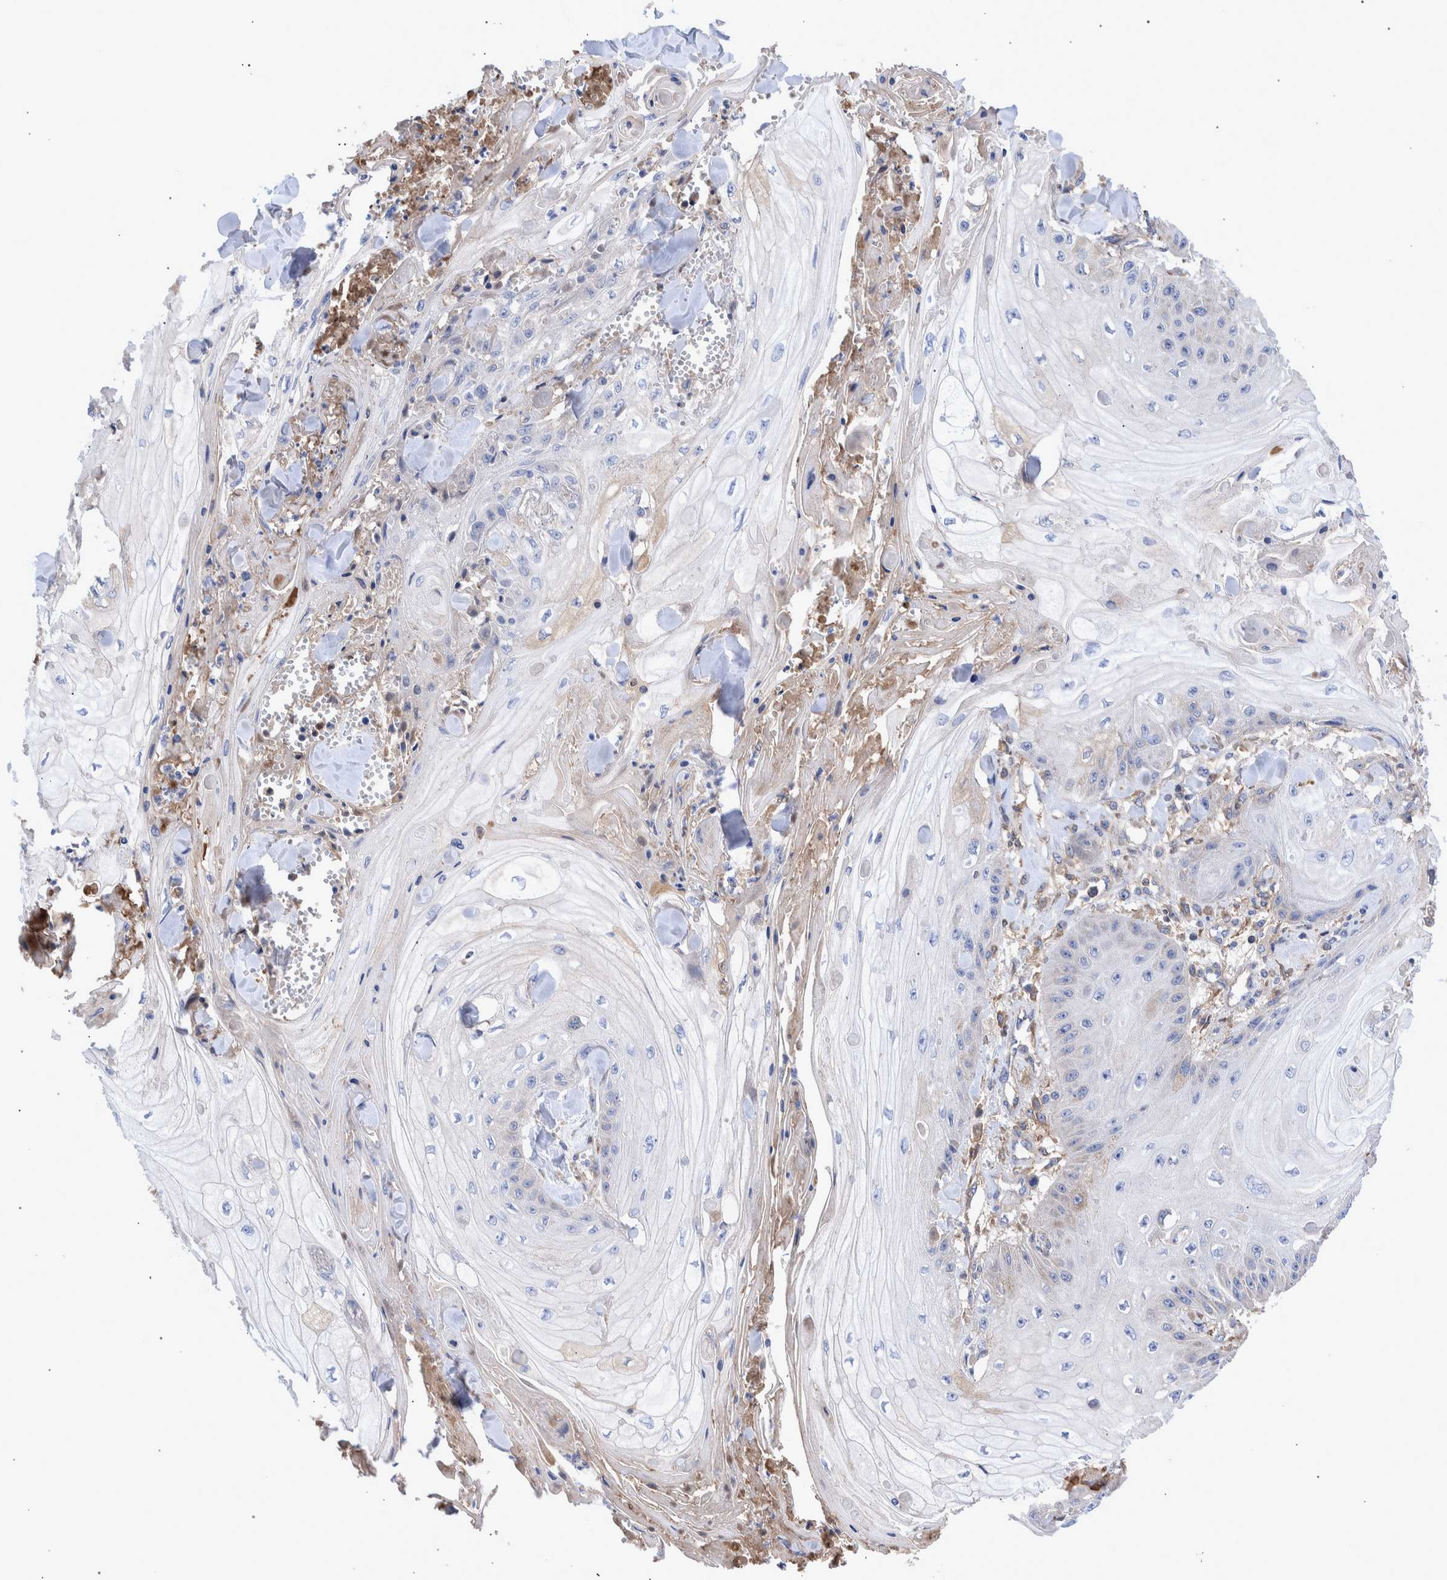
{"staining": {"intensity": "negative", "quantity": "none", "location": "none"}, "tissue": "skin cancer", "cell_type": "Tumor cells", "image_type": "cancer", "snomed": [{"axis": "morphology", "description": "Squamous cell carcinoma, NOS"}, {"axis": "topography", "description": "Skin"}], "caption": "Human squamous cell carcinoma (skin) stained for a protein using IHC shows no expression in tumor cells.", "gene": "DLL4", "patient": {"sex": "male", "age": 74}}